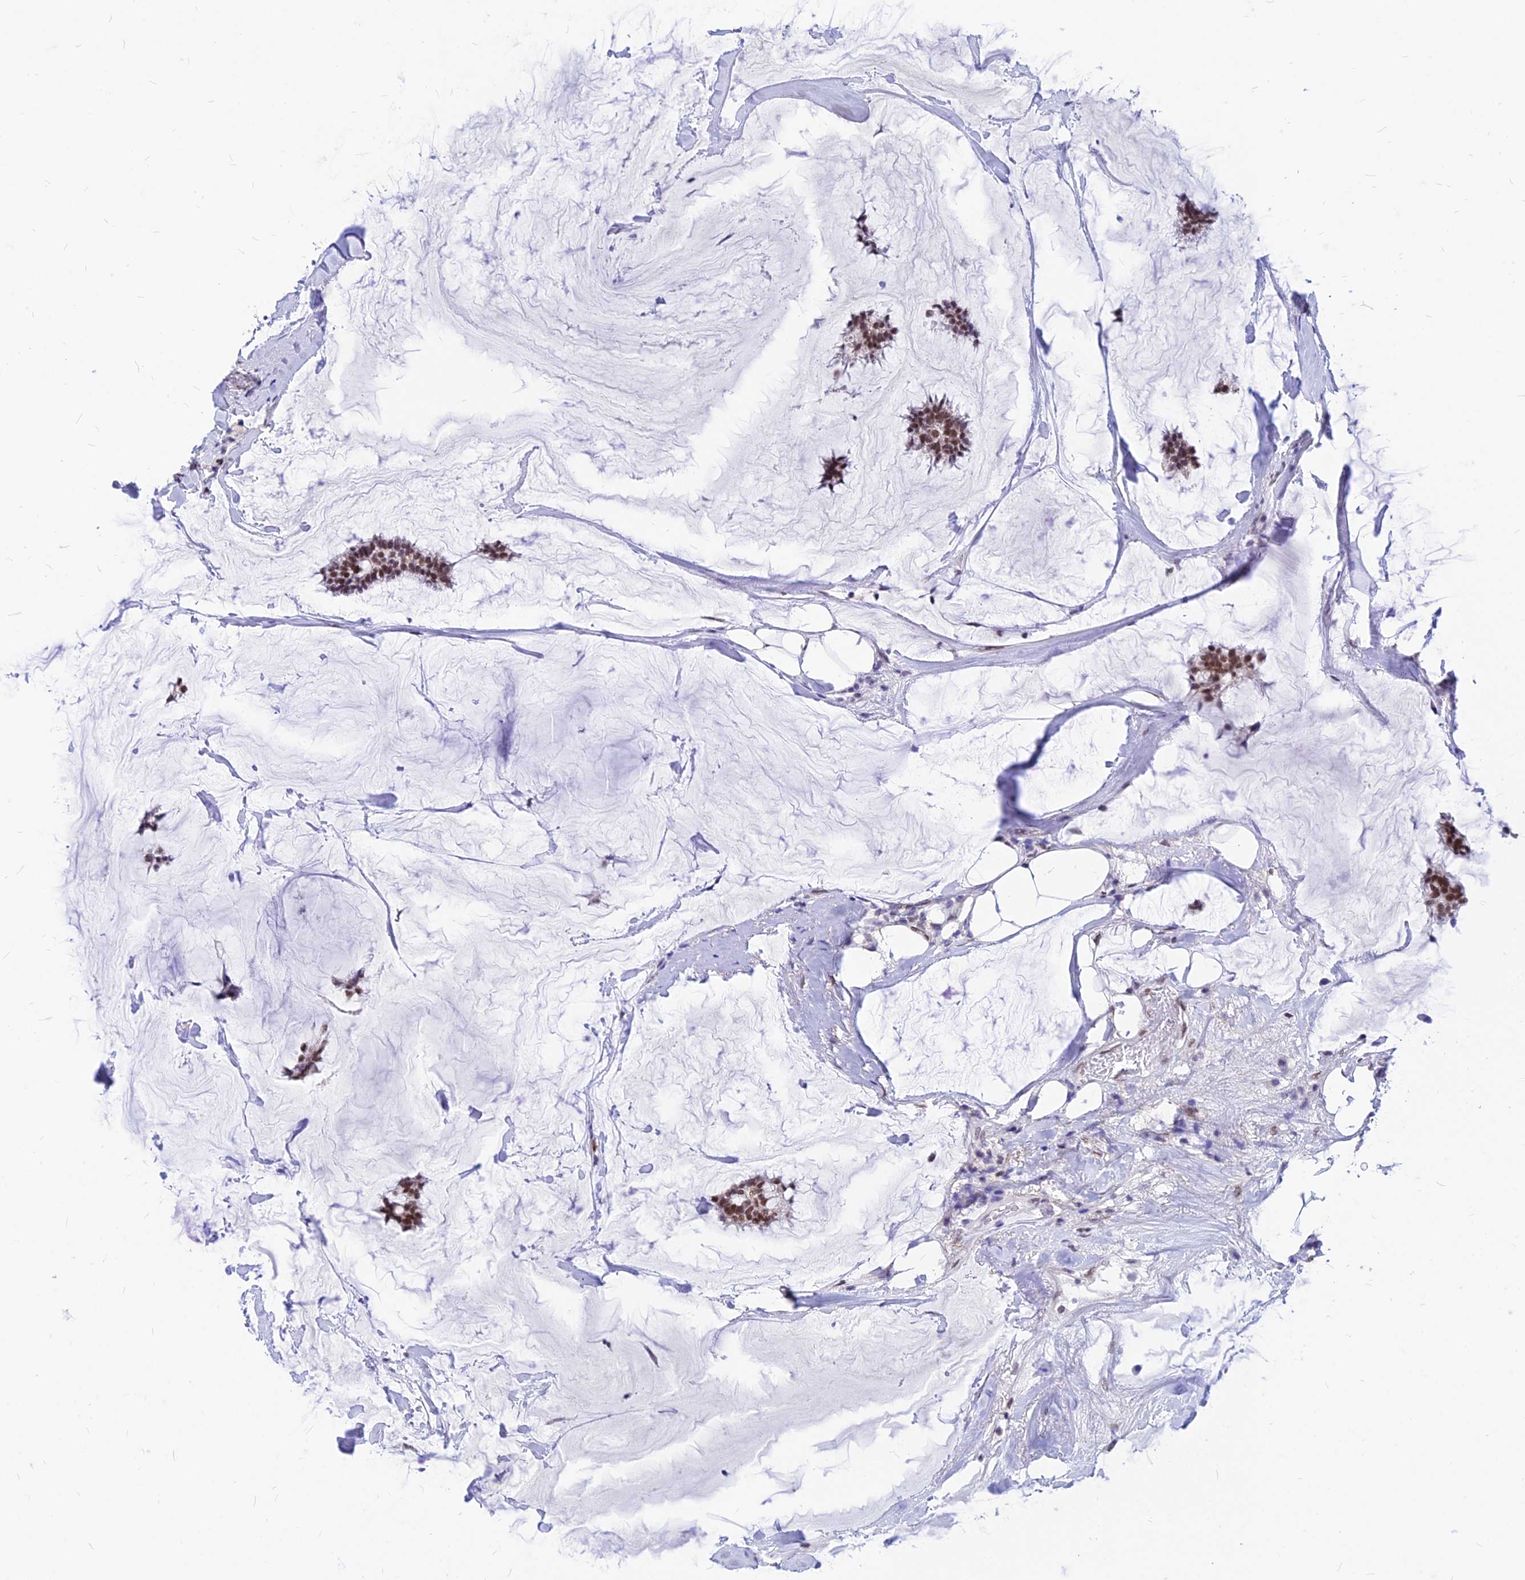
{"staining": {"intensity": "moderate", "quantity": ">75%", "location": "nuclear"}, "tissue": "breast cancer", "cell_type": "Tumor cells", "image_type": "cancer", "snomed": [{"axis": "morphology", "description": "Duct carcinoma"}, {"axis": "topography", "description": "Breast"}], "caption": "Protein positivity by immunohistochemistry demonstrates moderate nuclear expression in about >75% of tumor cells in breast cancer.", "gene": "KCTD13", "patient": {"sex": "female", "age": 93}}